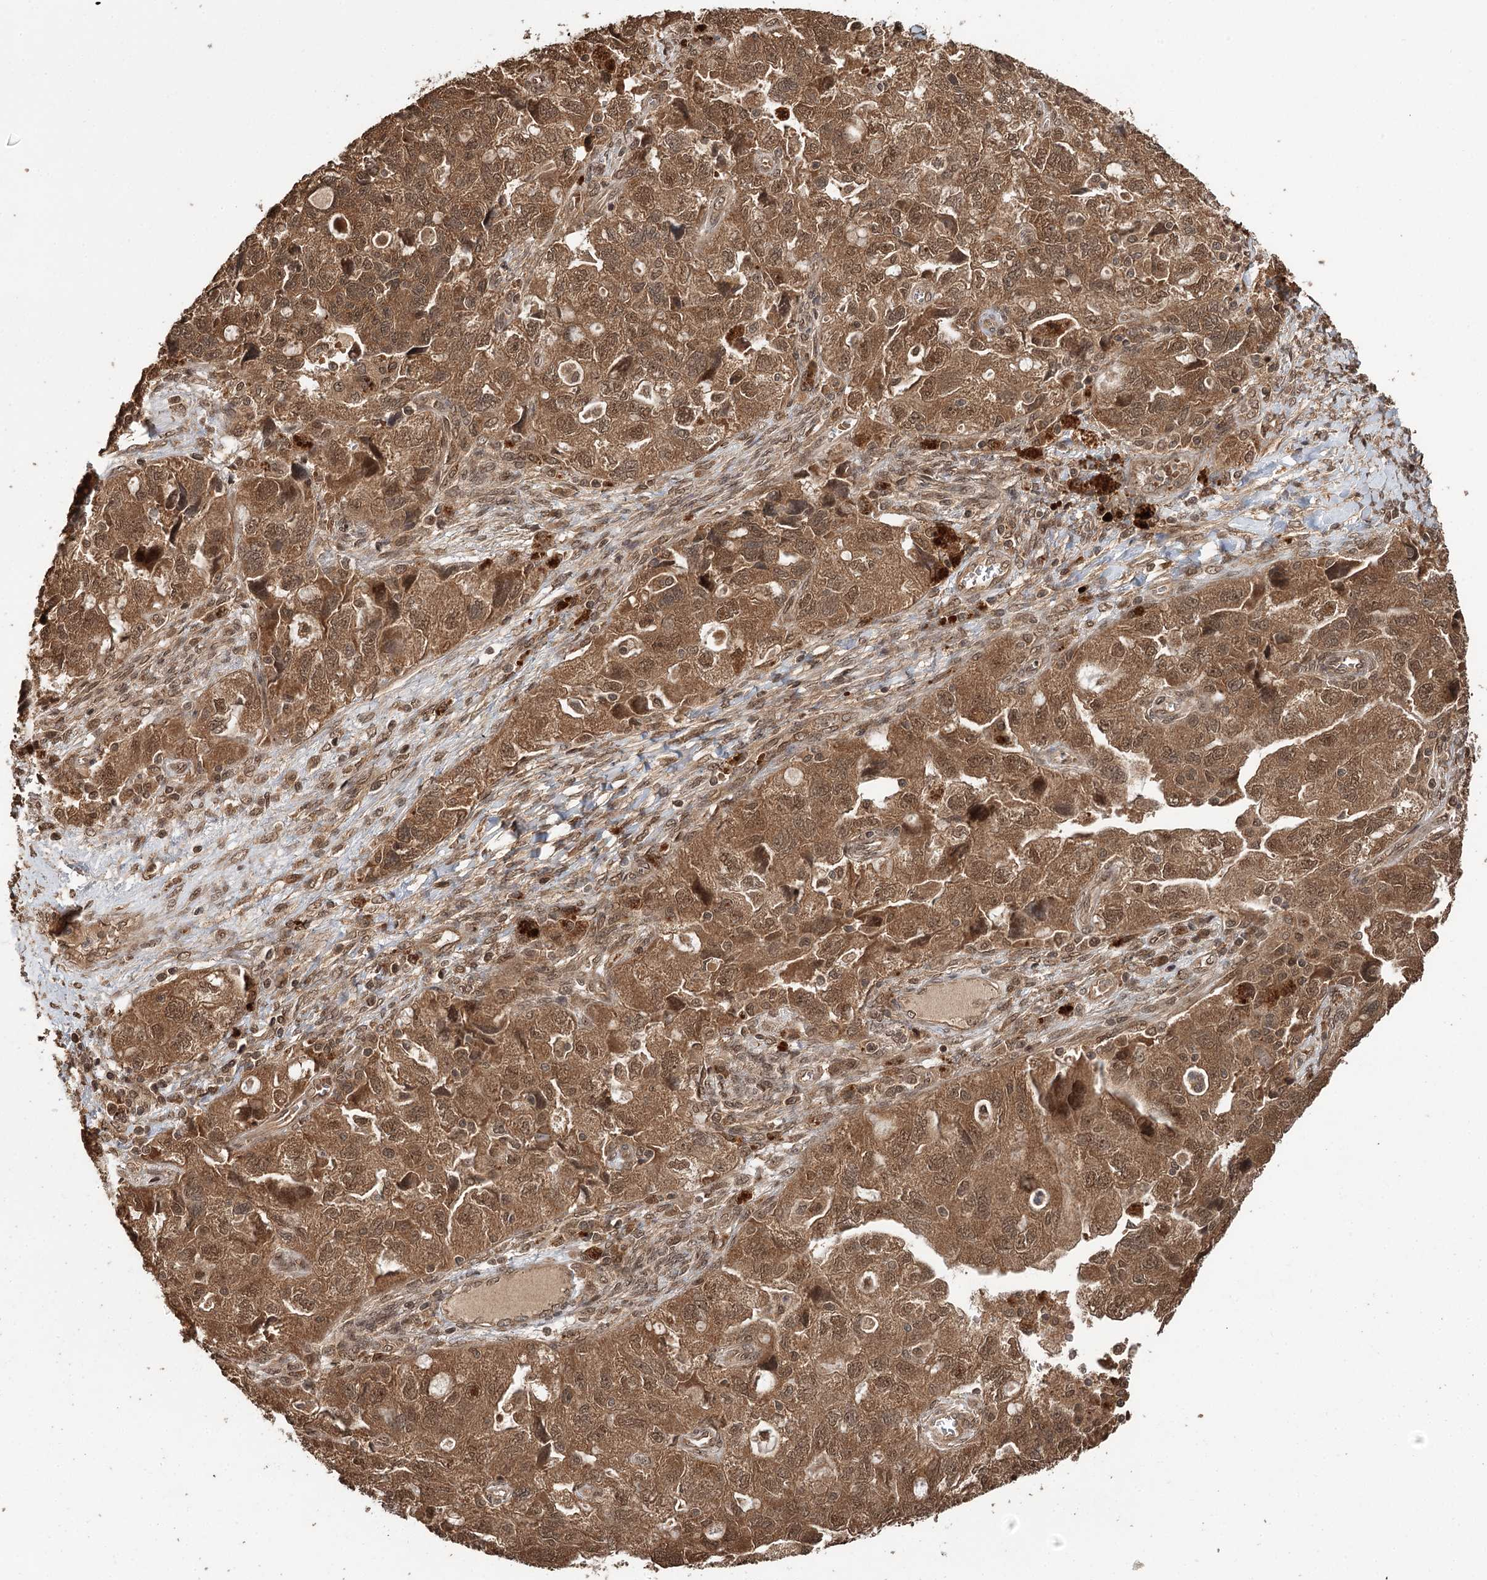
{"staining": {"intensity": "moderate", "quantity": ">75%", "location": "cytoplasmic/membranous,nuclear"}, "tissue": "ovarian cancer", "cell_type": "Tumor cells", "image_type": "cancer", "snomed": [{"axis": "morphology", "description": "Carcinoma, NOS"}, {"axis": "morphology", "description": "Cystadenocarcinoma, serous, NOS"}, {"axis": "topography", "description": "Ovary"}], "caption": "Tumor cells demonstrate medium levels of moderate cytoplasmic/membranous and nuclear staining in about >75% of cells in human ovarian serous cystadenocarcinoma.", "gene": "N6AMT1", "patient": {"sex": "female", "age": 69}}